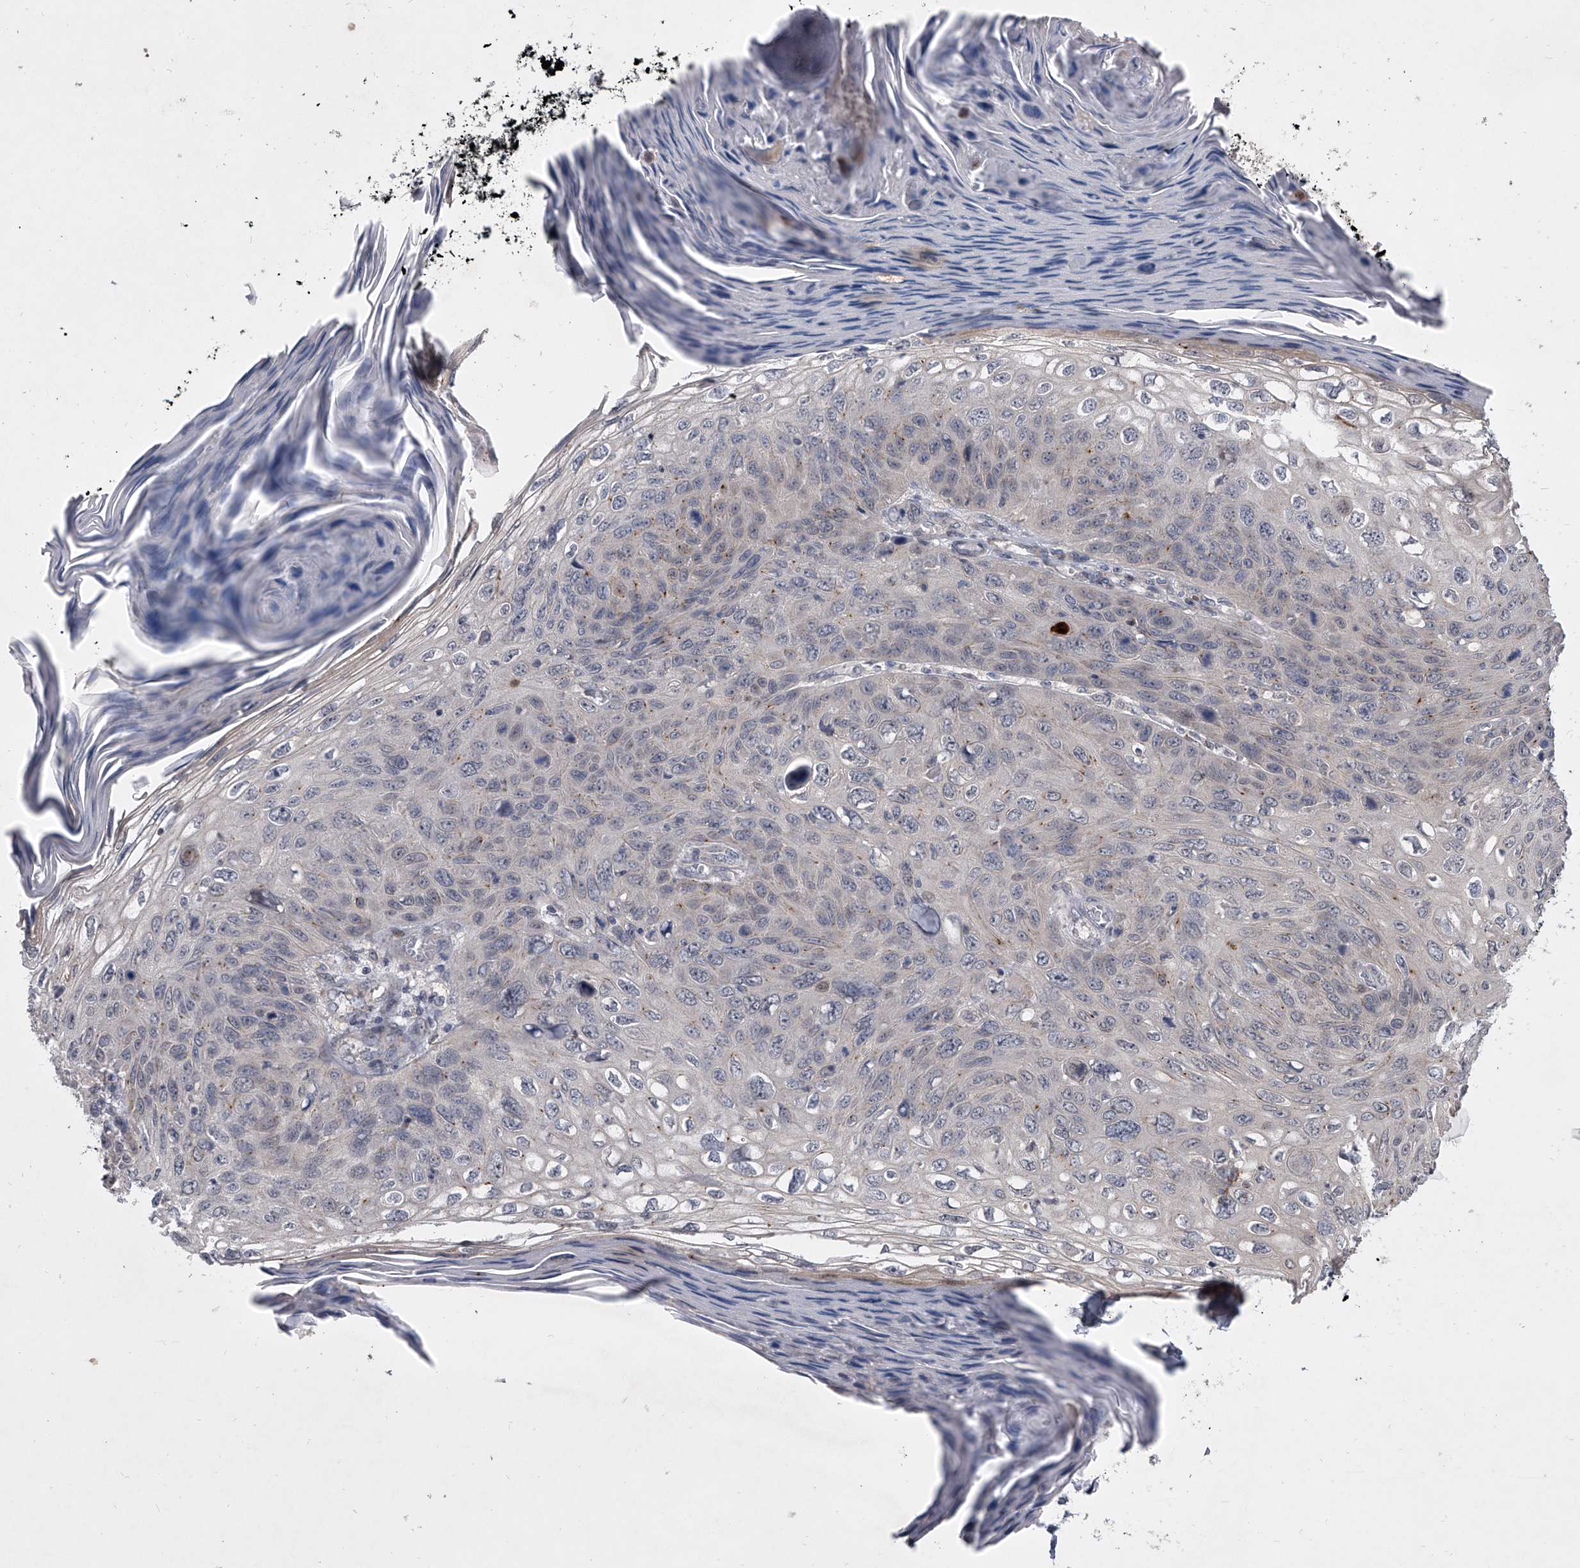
{"staining": {"intensity": "negative", "quantity": "none", "location": "none"}, "tissue": "skin cancer", "cell_type": "Tumor cells", "image_type": "cancer", "snomed": [{"axis": "morphology", "description": "Squamous cell carcinoma, NOS"}, {"axis": "topography", "description": "Skin"}], "caption": "High power microscopy micrograph of an immunohistochemistry (IHC) image of skin cancer, revealing no significant expression in tumor cells.", "gene": "HEATR6", "patient": {"sex": "female", "age": 90}}